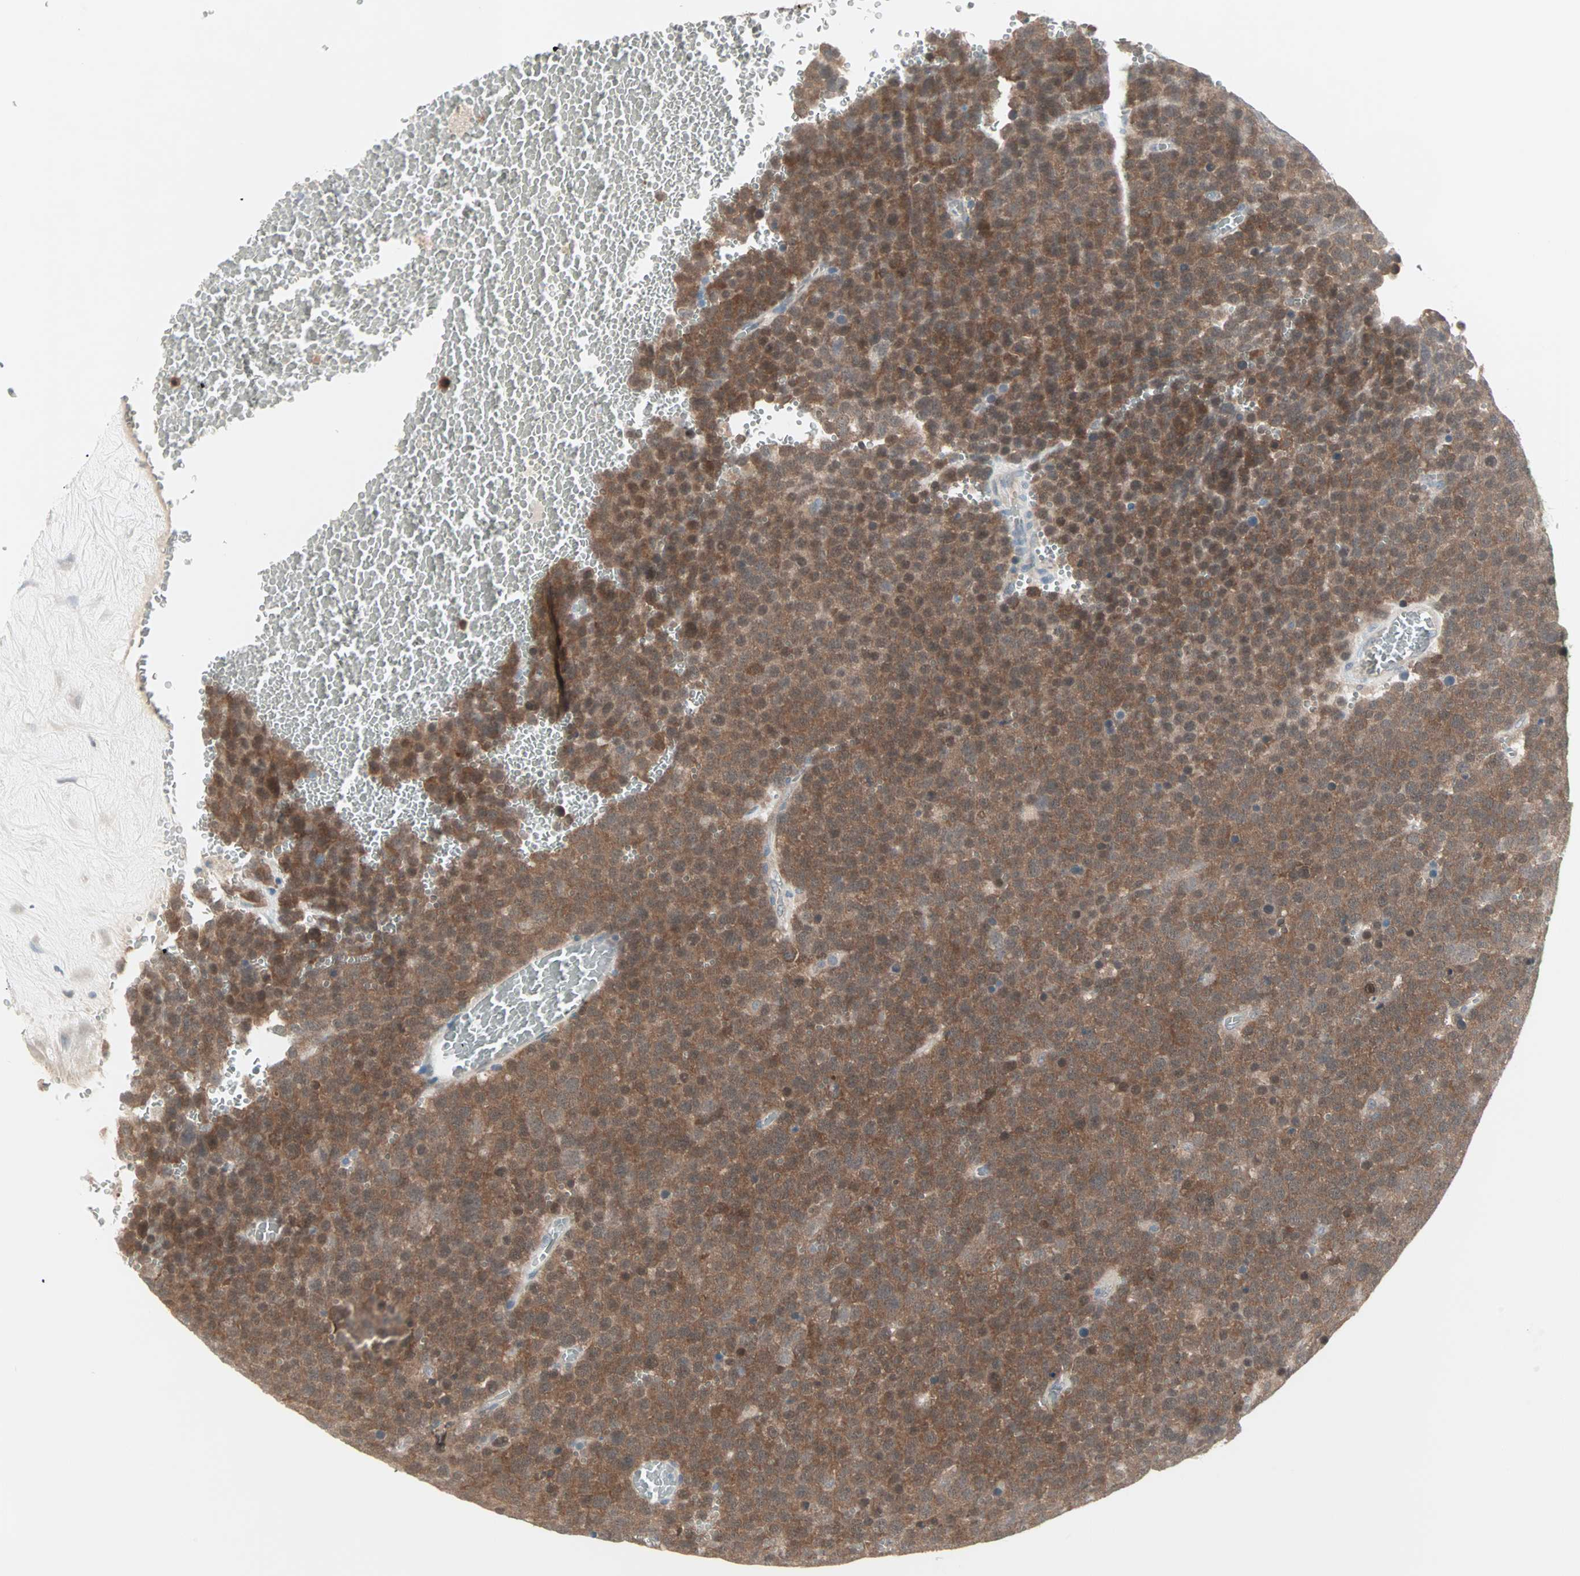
{"staining": {"intensity": "moderate", "quantity": ">75%", "location": "cytoplasmic/membranous,nuclear"}, "tissue": "testis cancer", "cell_type": "Tumor cells", "image_type": "cancer", "snomed": [{"axis": "morphology", "description": "Seminoma, NOS"}, {"axis": "topography", "description": "Testis"}], "caption": "Immunohistochemical staining of human testis cancer (seminoma) exhibits medium levels of moderate cytoplasmic/membranous and nuclear protein expression in about >75% of tumor cells.", "gene": "PTPA", "patient": {"sex": "male", "age": 71}}